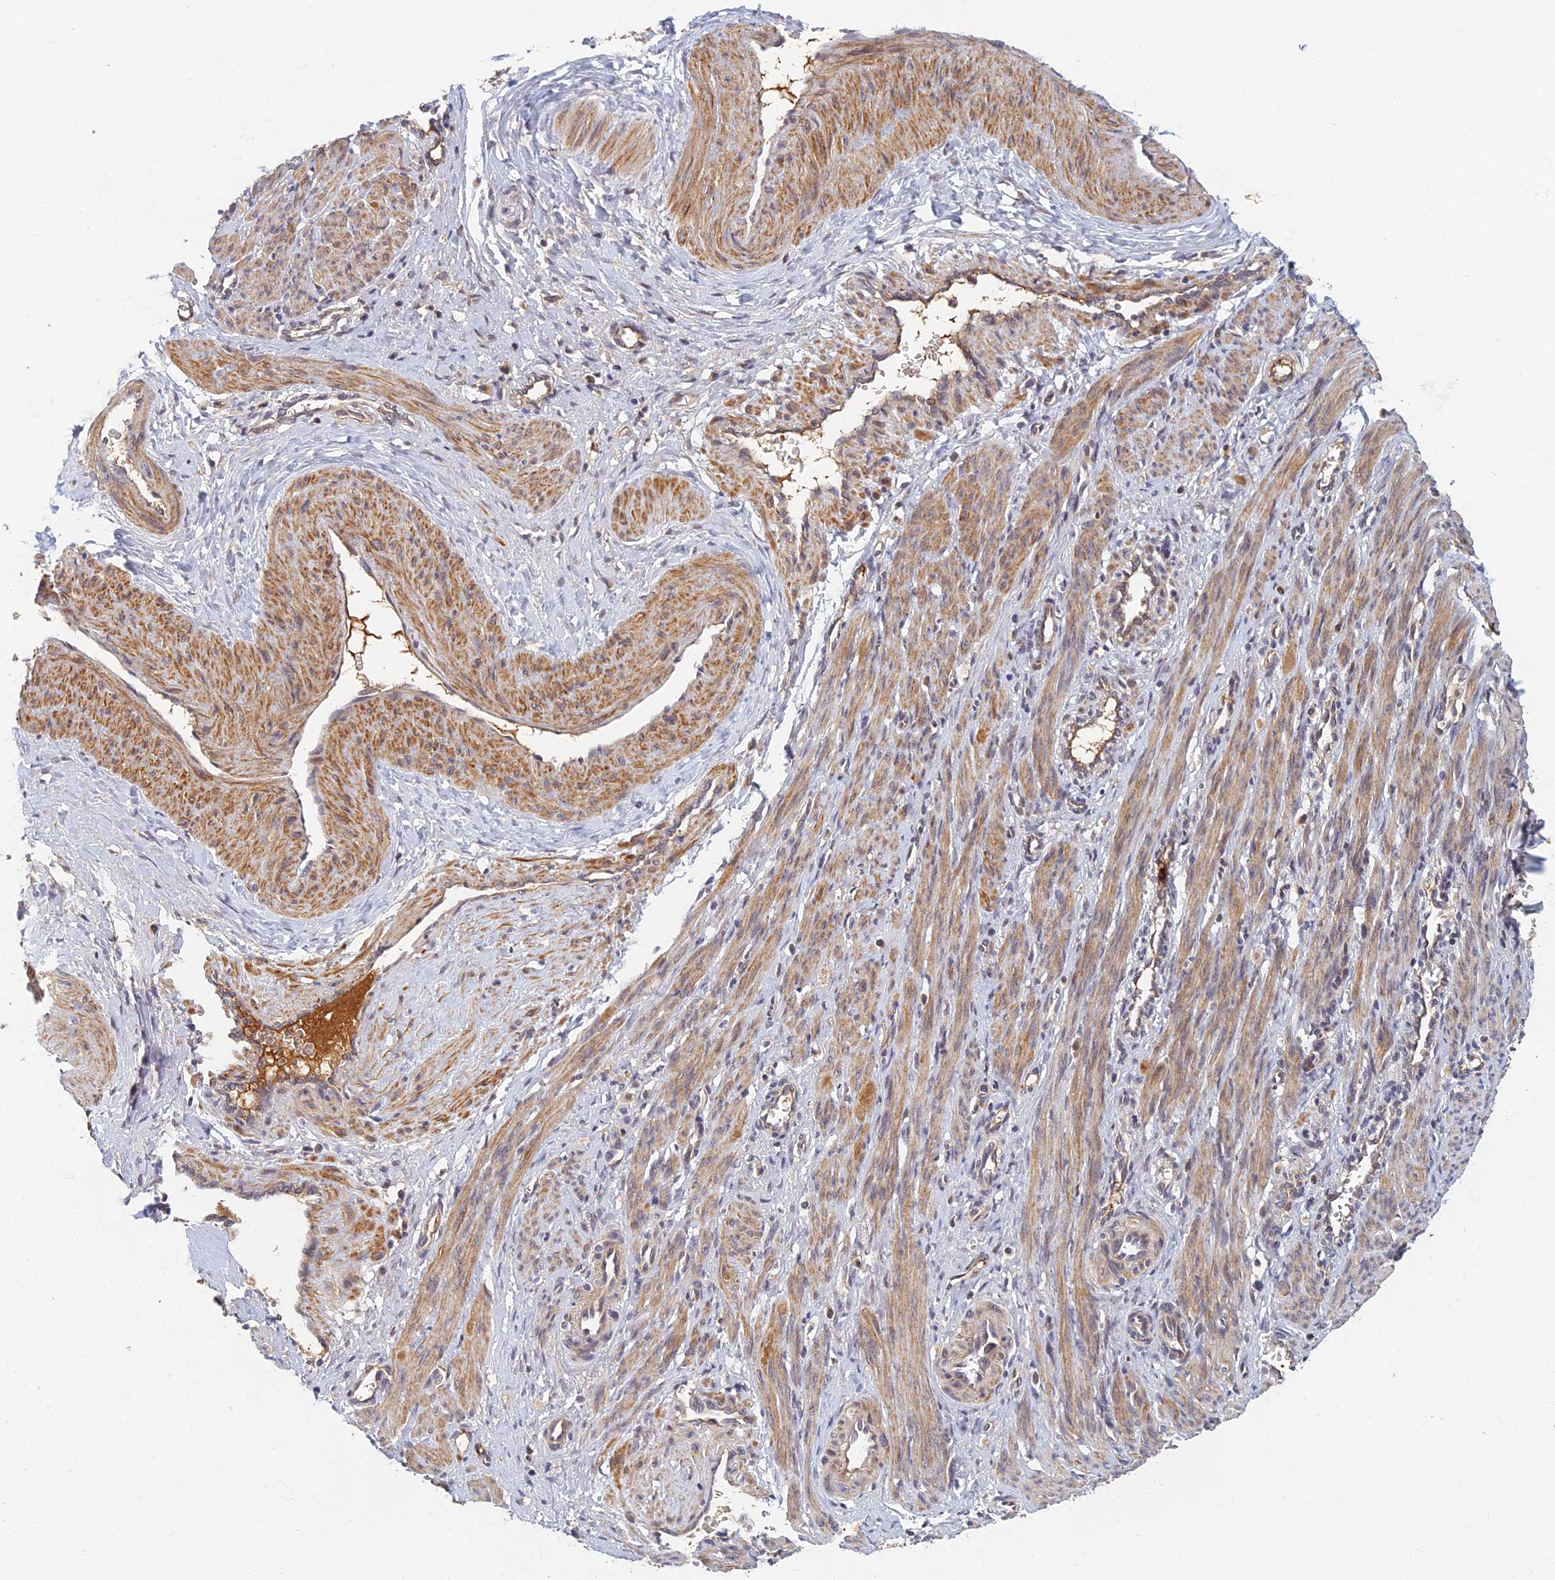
{"staining": {"intensity": "moderate", "quantity": ">75%", "location": "cytoplasmic/membranous"}, "tissue": "smooth muscle", "cell_type": "Smooth muscle cells", "image_type": "normal", "snomed": [{"axis": "morphology", "description": "Normal tissue, NOS"}, {"axis": "topography", "description": "Endometrium"}], "caption": "Unremarkable smooth muscle demonstrates moderate cytoplasmic/membranous expression in about >75% of smooth muscle cells, visualized by immunohistochemistry. (Stains: DAB in brown, nuclei in blue, Microscopy: brightfield microscopy at high magnification).", "gene": "EARS2", "patient": {"sex": "female", "age": 33}}